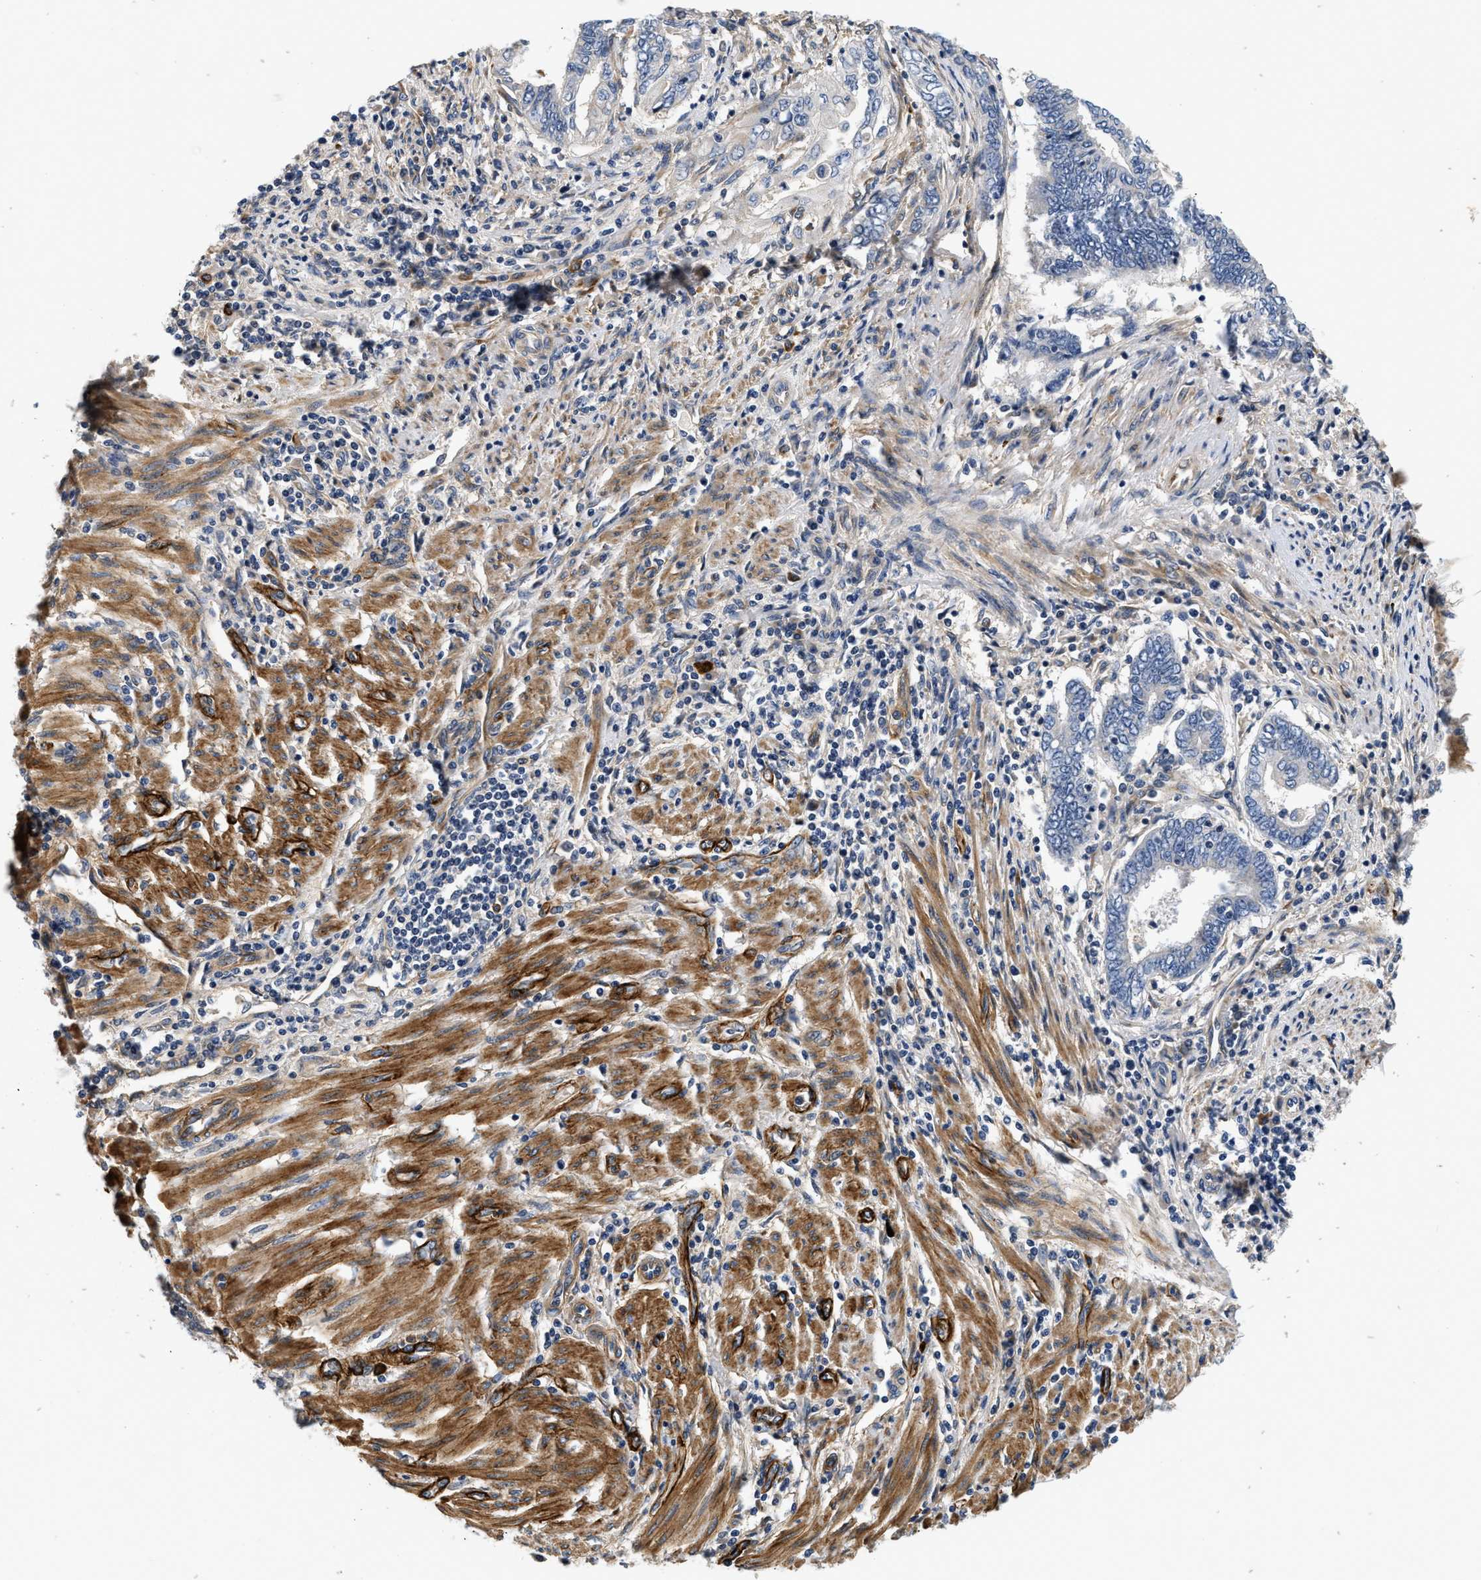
{"staining": {"intensity": "negative", "quantity": "none", "location": "none"}, "tissue": "endometrial cancer", "cell_type": "Tumor cells", "image_type": "cancer", "snomed": [{"axis": "morphology", "description": "Adenocarcinoma, NOS"}, {"axis": "topography", "description": "Uterus"}, {"axis": "topography", "description": "Endometrium"}], "caption": "Adenocarcinoma (endometrial) was stained to show a protein in brown. There is no significant staining in tumor cells.", "gene": "NME6", "patient": {"sex": "female", "age": 70}}